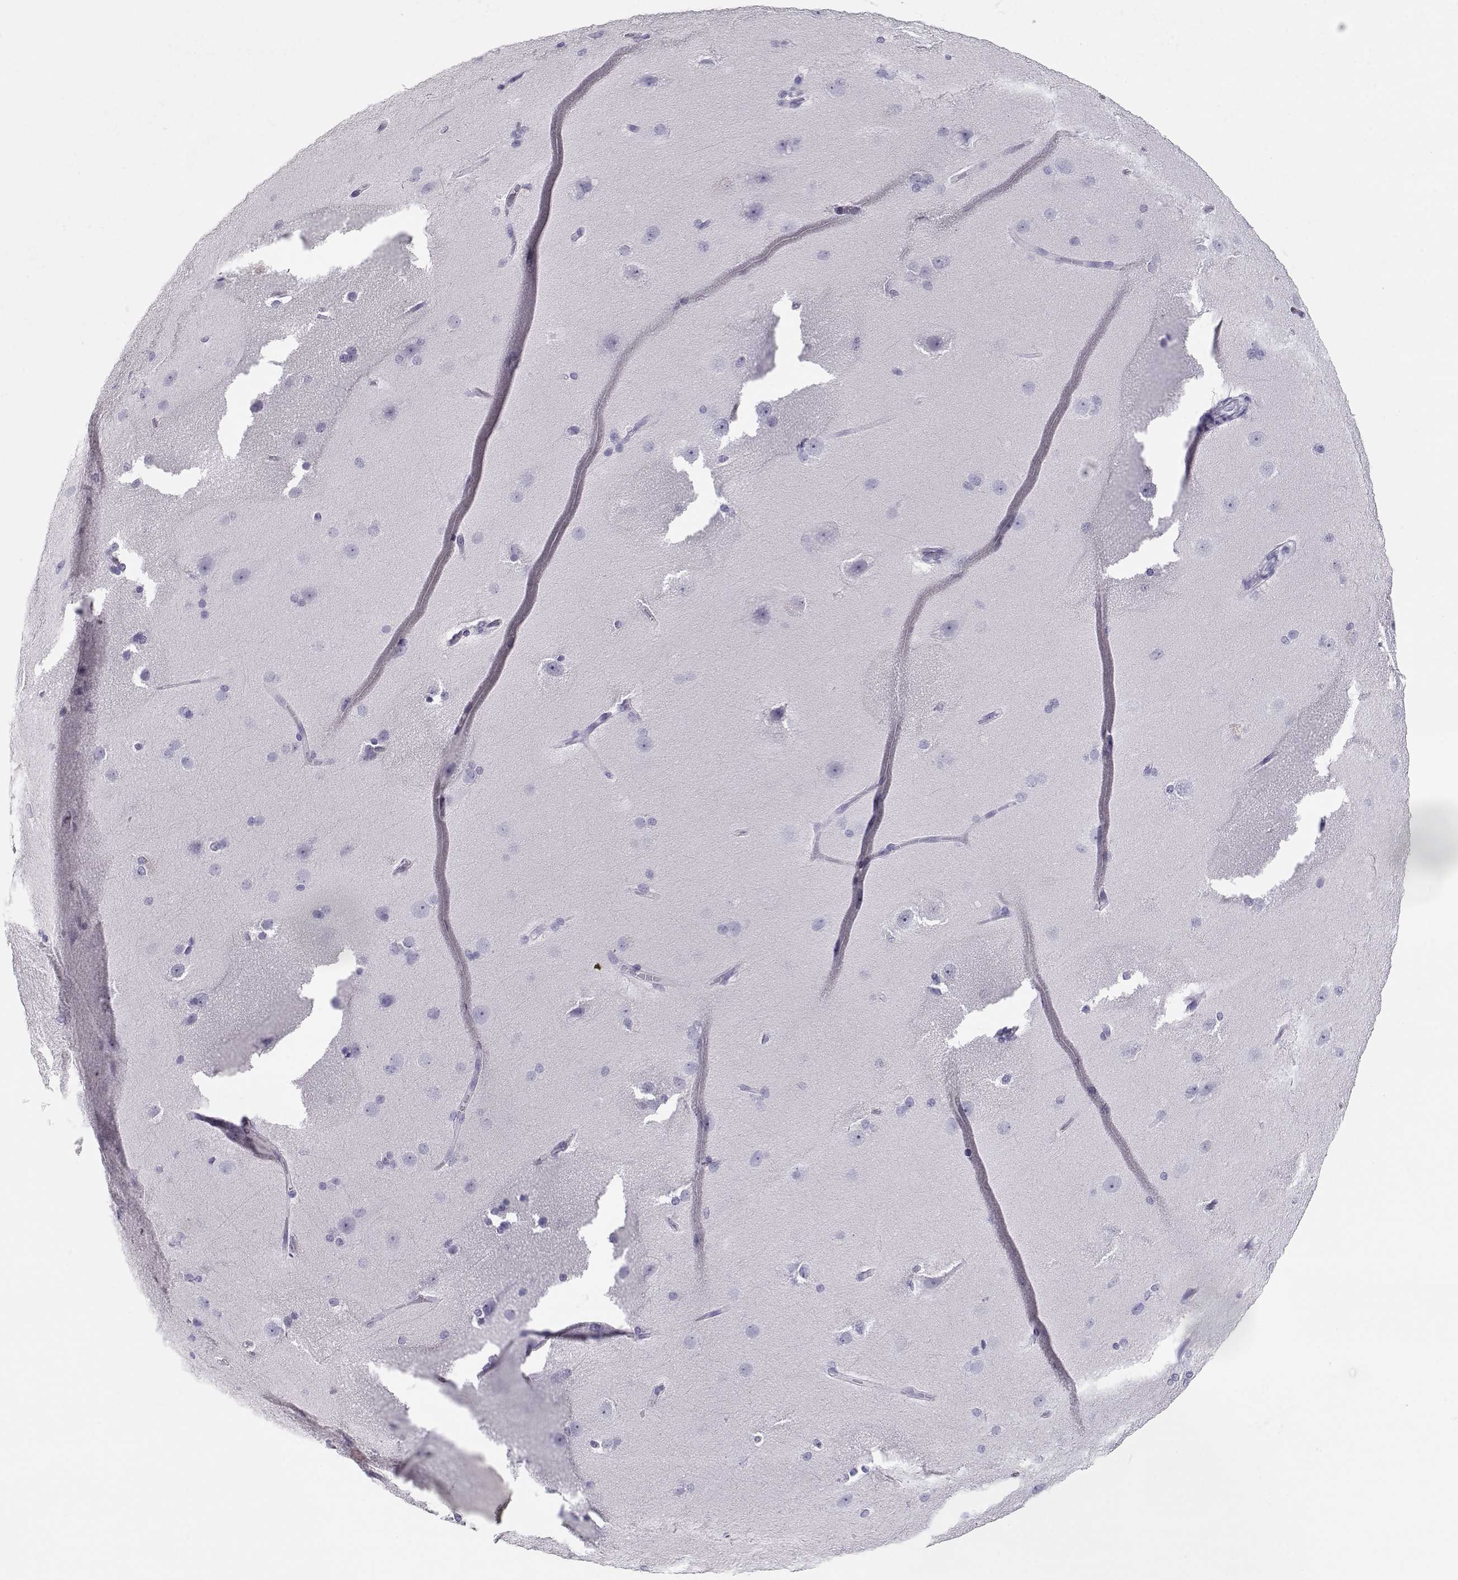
{"staining": {"intensity": "negative", "quantity": "none", "location": "none"}, "tissue": "hippocampus", "cell_type": "Glial cells", "image_type": "normal", "snomed": [{"axis": "morphology", "description": "Normal tissue, NOS"}, {"axis": "topography", "description": "Cerebral cortex"}, {"axis": "topography", "description": "Hippocampus"}], "caption": "Immunohistochemistry image of benign hippocampus stained for a protein (brown), which shows no positivity in glial cells.", "gene": "MAGEC1", "patient": {"sex": "female", "age": 19}}